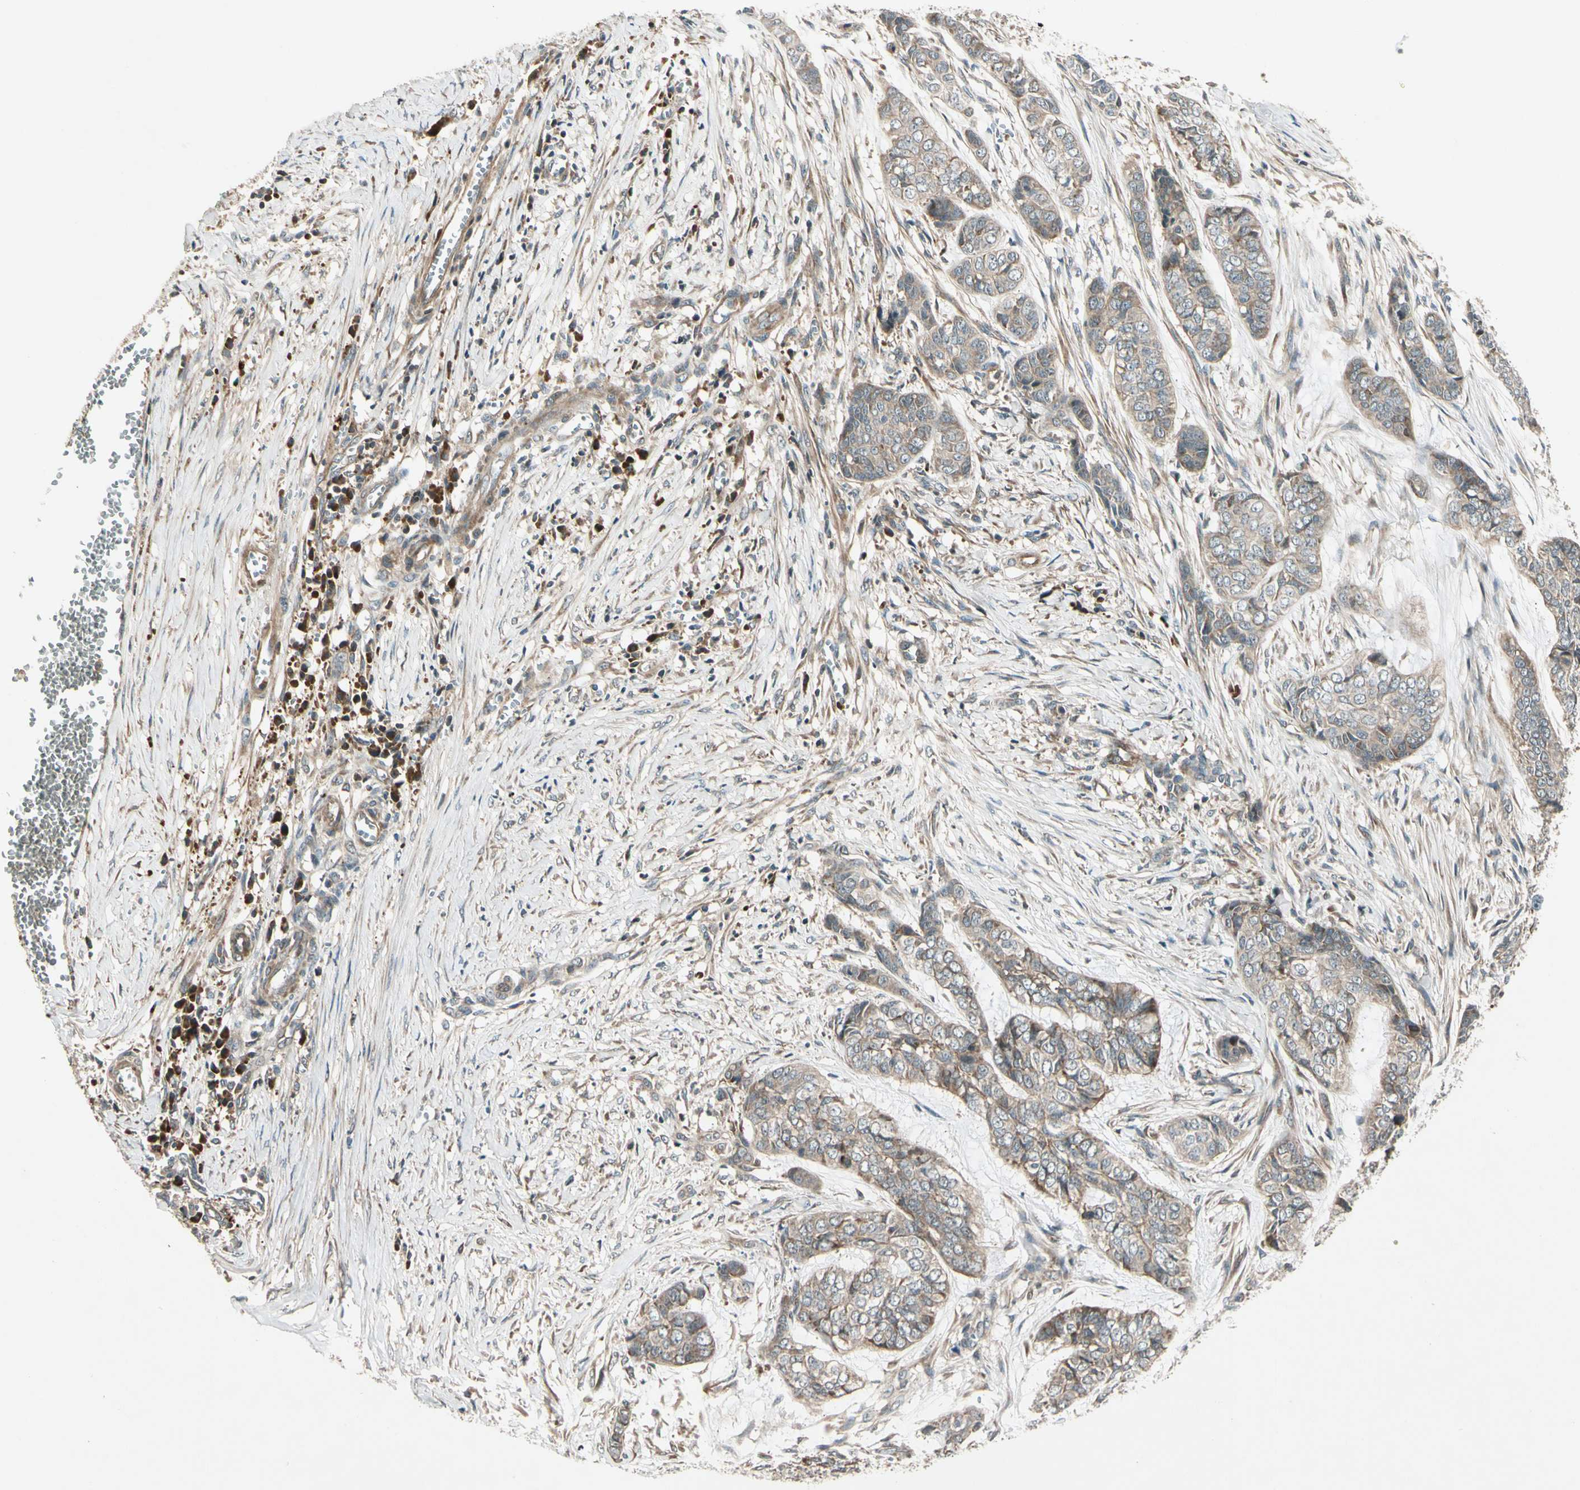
{"staining": {"intensity": "weak", "quantity": ">75%", "location": "cytoplasmic/membranous"}, "tissue": "skin cancer", "cell_type": "Tumor cells", "image_type": "cancer", "snomed": [{"axis": "morphology", "description": "Basal cell carcinoma"}, {"axis": "topography", "description": "Skin"}], "caption": "Skin cancer tissue demonstrates weak cytoplasmic/membranous positivity in approximately >75% of tumor cells", "gene": "ACVR1C", "patient": {"sex": "female", "age": 64}}